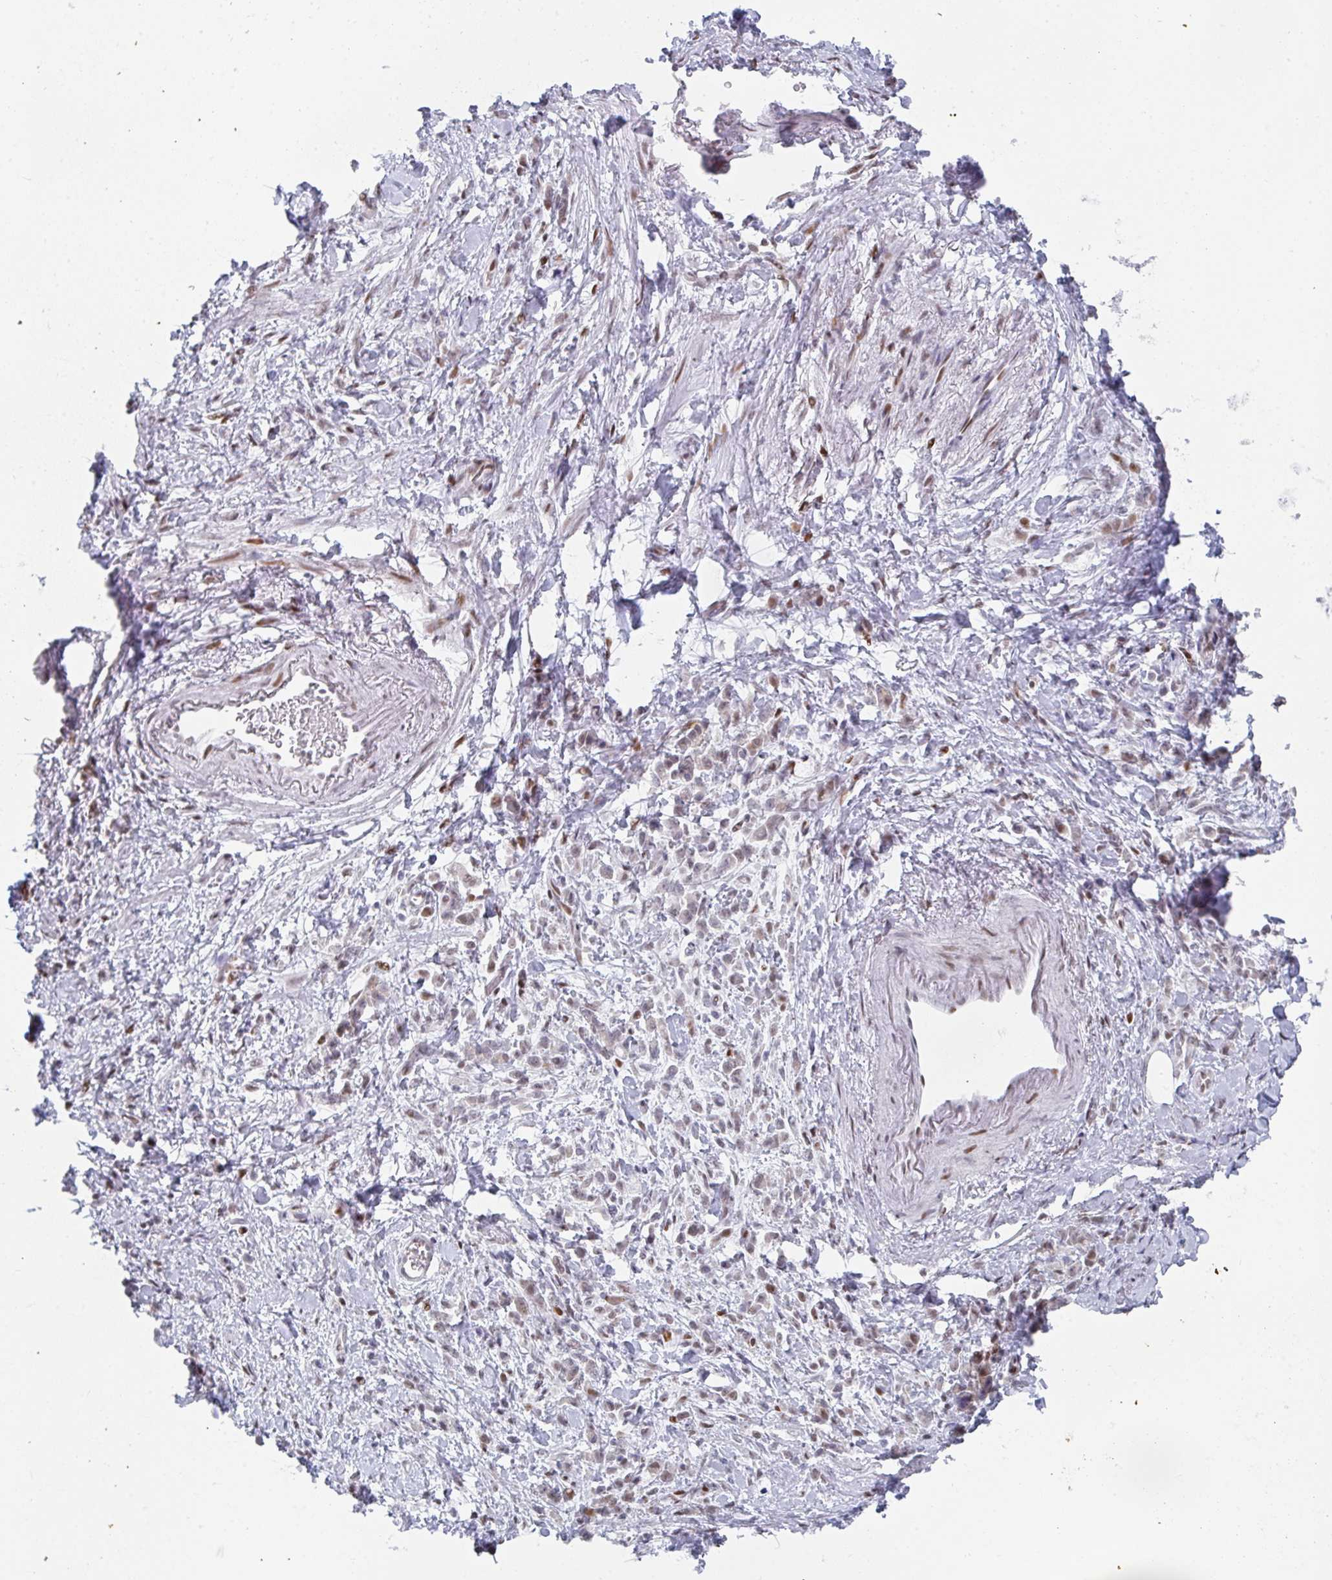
{"staining": {"intensity": "weak", "quantity": "<25%", "location": "nuclear"}, "tissue": "stomach cancer", "cell_type": "Tumor cells", "image_type": "cancer", "snomed": [{"axis": "morphology", "description": "Adenocarcinoma, NOS"}, {"axis": "topography", "description": "Stomach"}], "caption": "Stomach cancer was stained to show a protein in brown. There is no significant positivity in tumor cells.", "gene": "POU2AF2", "patient": {"sex": "male", "age": 77}}